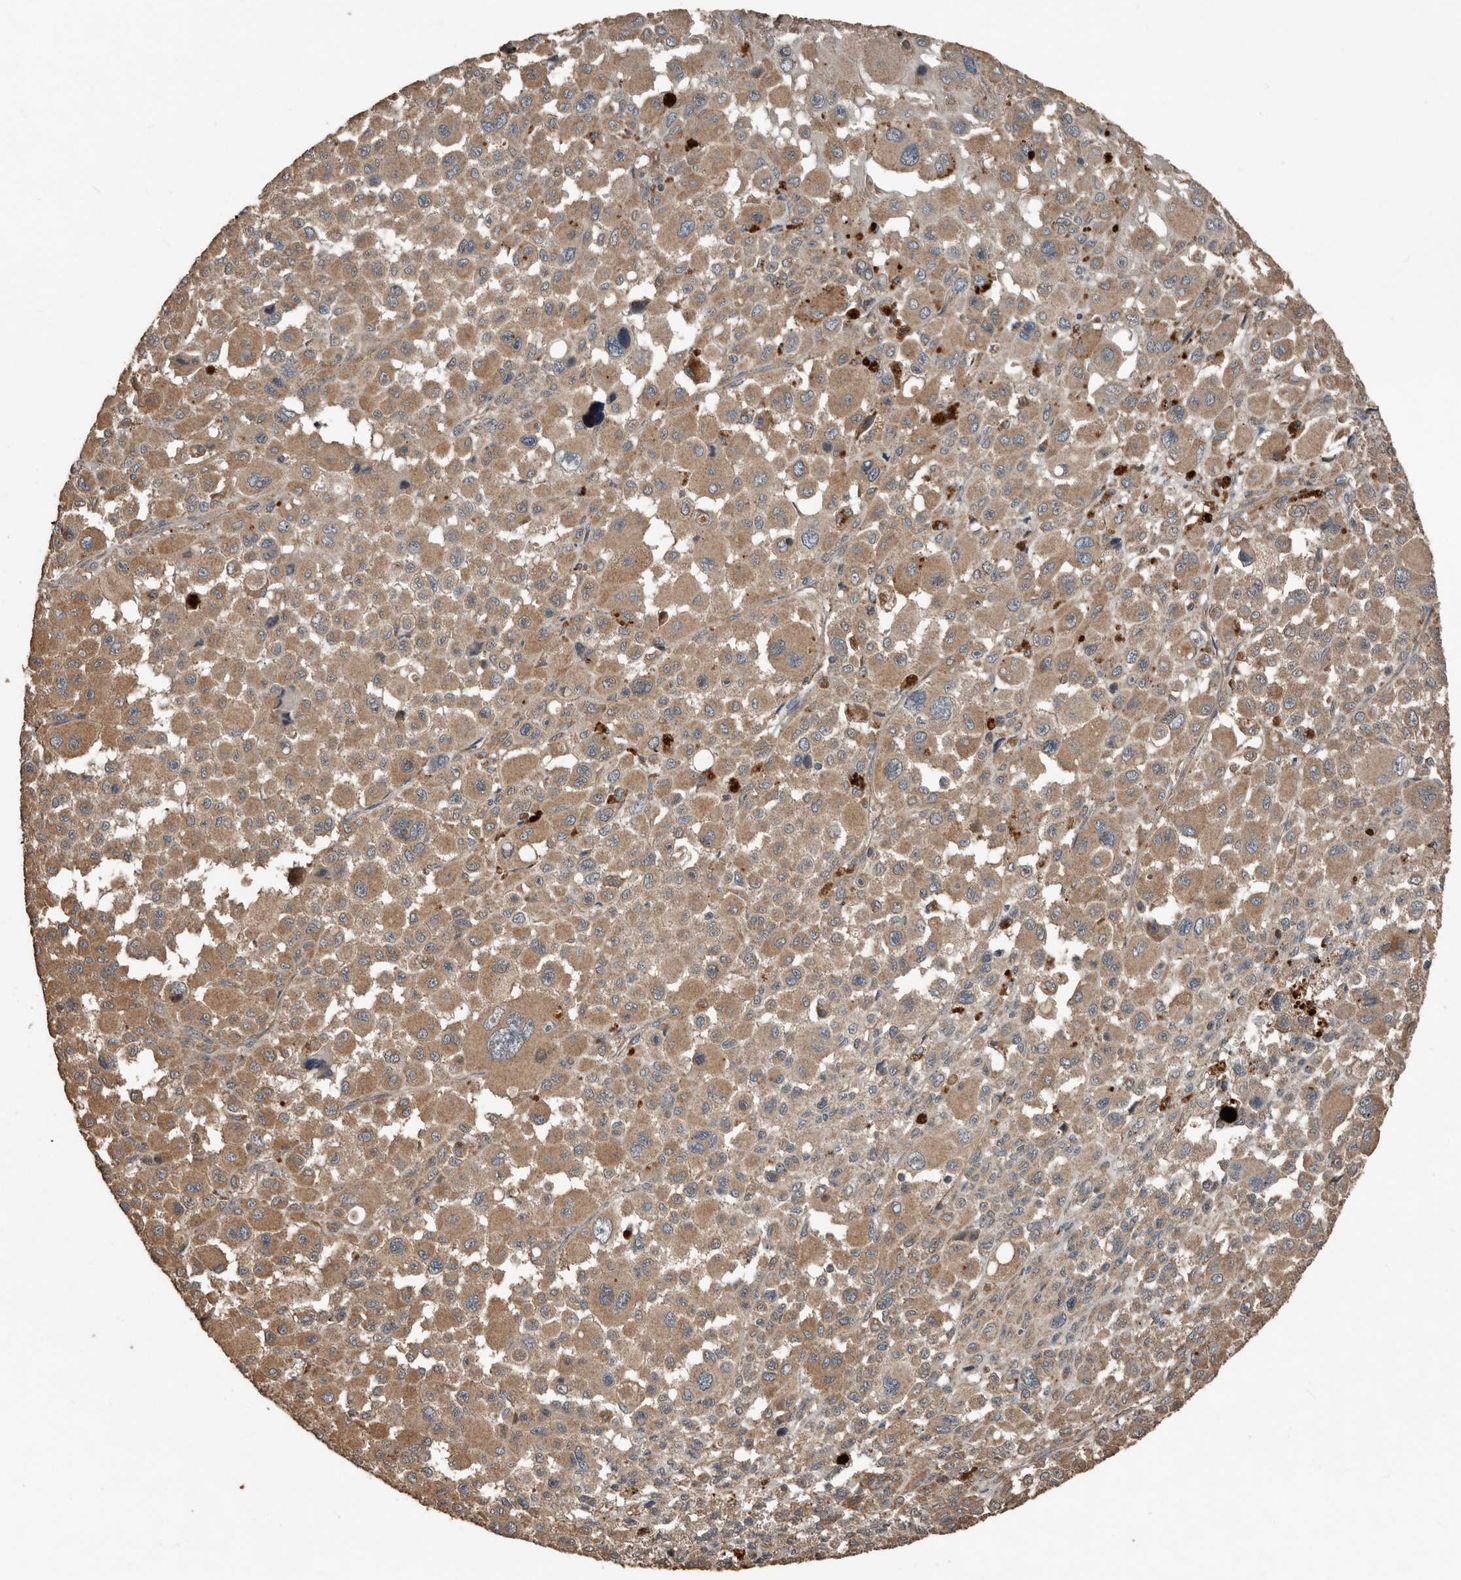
{"staining": {"intensity": "moderate", "quantity": ">75%", "location": "cytoplasmic/membranous"}, "tissue": "melanoma", "cell_type": "Tumor cells", "image_type": "cancer", "snomed": [{"axis": "morphology", "description": "Malignant melanoma, Metastatic site"}, {"axis": "topography", "description": "Skin"}], "caption": "Human malignant melanoma (metastatic site) stained for a protein (brown) displays moderate cytoplasmic/membranous positive staining in about >75% of tumor cells.", "gene": "RNF207", "patient": {"sex": "female", "age": 74}}